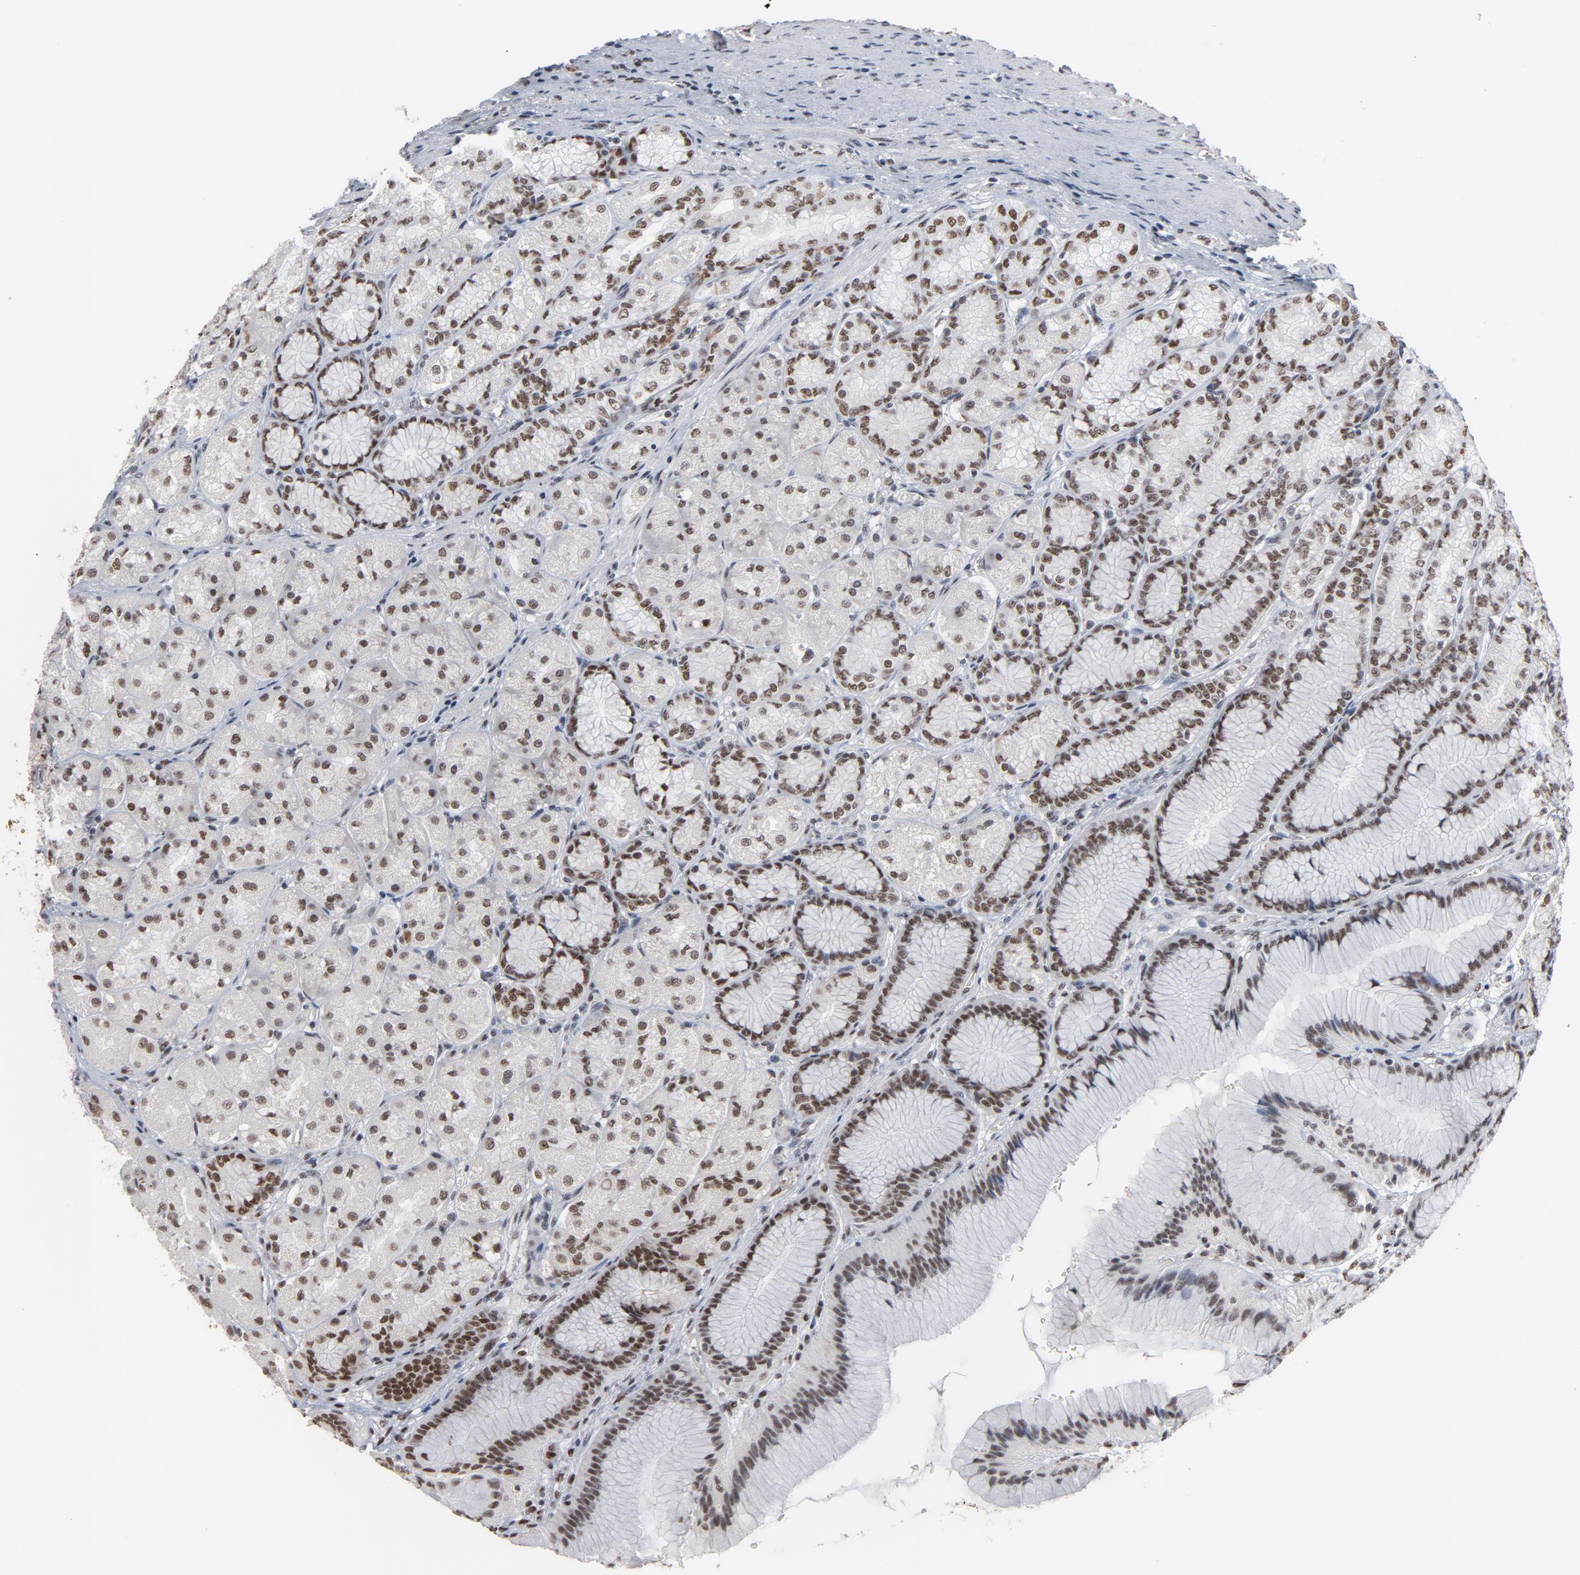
{"staining": {"intensity": "strong", "quantity": ">75%", "location": "nuclear"}, "tissue": "stomach", "cell_type": "Glandular cells", "image_type": "normal", "snomed": [{"axis": "morphology", "description": "Normal tissue, NOS"}, {"axis": "morphology", "description": "Adenocarcinoma, NOS"}, {"axis": "topography", "description": "Stomach"}, {"axis": "topography", "description": "Stomach, lower"}], "caption": "A high amount of strong nuclear staining is seen in about >75% of glandular cells in normal stomach.", "gene": "MRE11", "patient": {"sex": "female", "age": 65}}